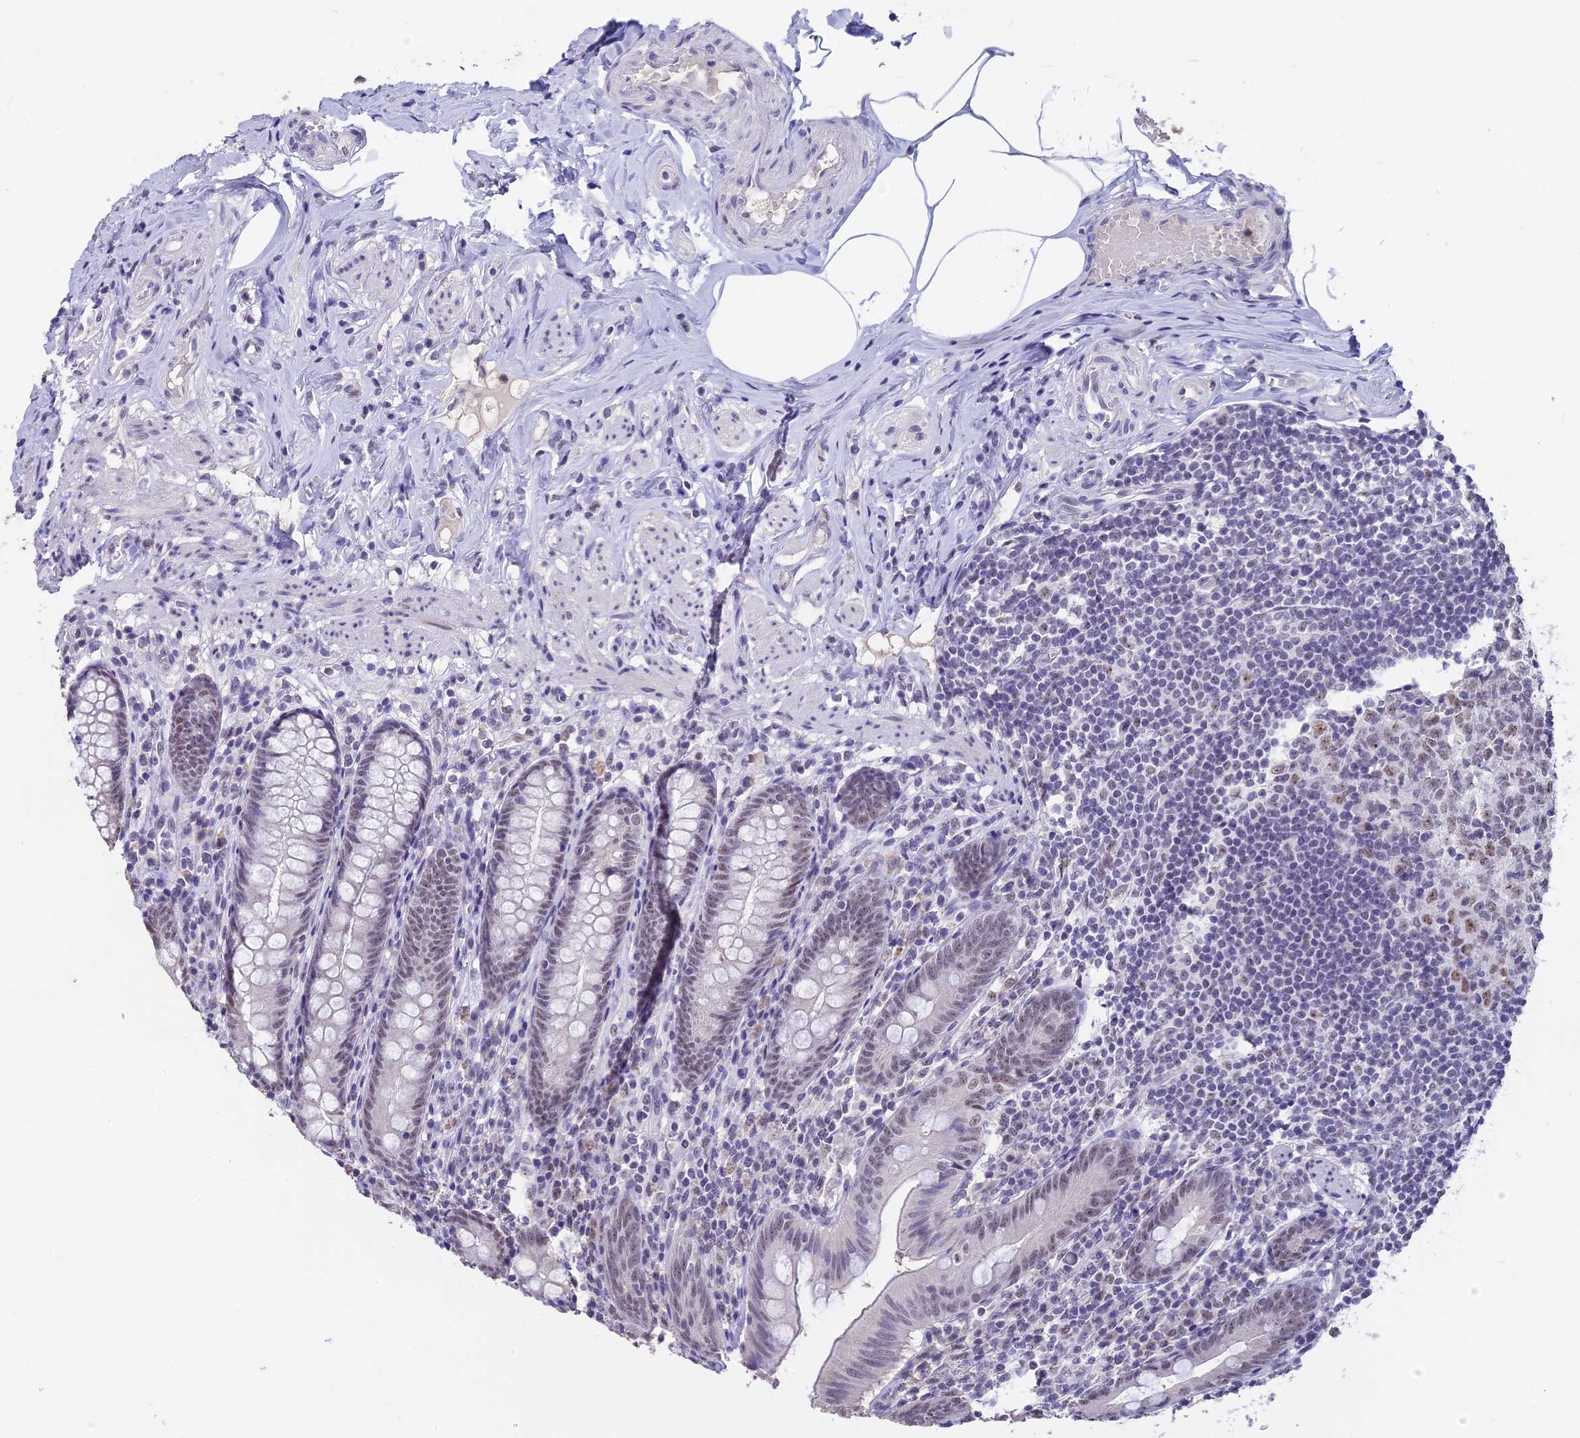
{"staining": {"intensity": "moderate", "quantity": ">75%", "location": "nuclear"}, "tissue": "appendix", "cell_type": "Glandular cells", "image_type": "normal", "snomed": [{"axis": "morphology", "description": "Normal tissue, NOS"}, {"axis": "topography", "description": "Appendix"}], "caption": "Brown immunohistochemical staining in benign human appendix displays moderate nuclear staining in about >75% of glandular cells.", "gene": "SETD2", "patient": {"sex": "male", "age": 55}}